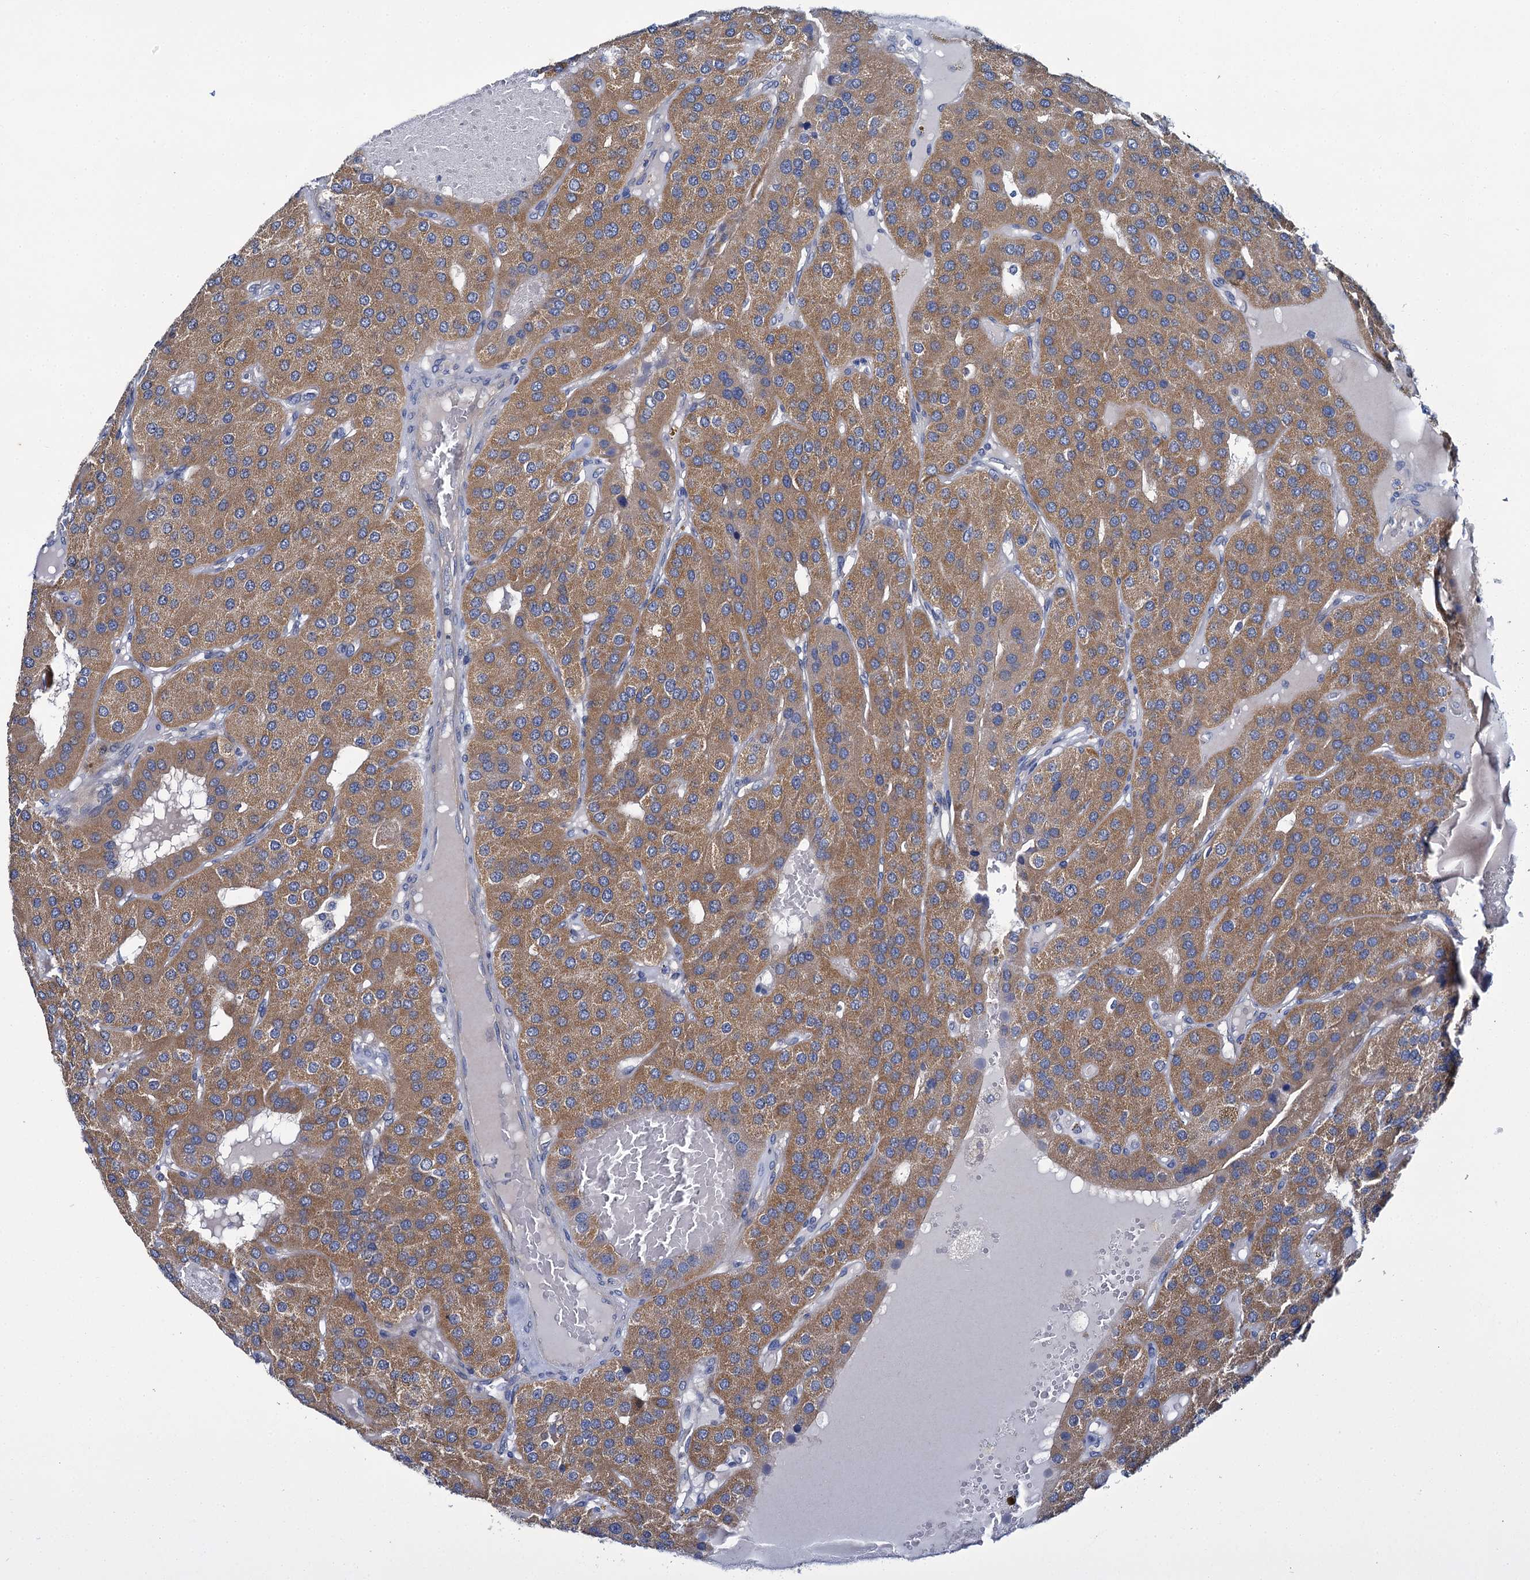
{"staining": {"intensity": "moderate", "quantity": ">75%", "location": "cytoplasmic/membranous"}, "tissue": "parathyroid gland", "cell_type": "Glandular cells", "image_type": "normal", "snomed": [{"axis": "morphology", "description": "Normal tissue, NOS"}, {"axis": "morphology", "description": "Adenoma, NOS"}, {"axis": "topography", "description": "Parathyroid gland"}], "caption": "Protein positivity by IHC shows moderate cytoplasmic/membranous expression in approximately >75% of glandular cells in unremarkable parathyroid gland.", "gene": "CEP295", "patient": {"sex": "female", "age": 86}}